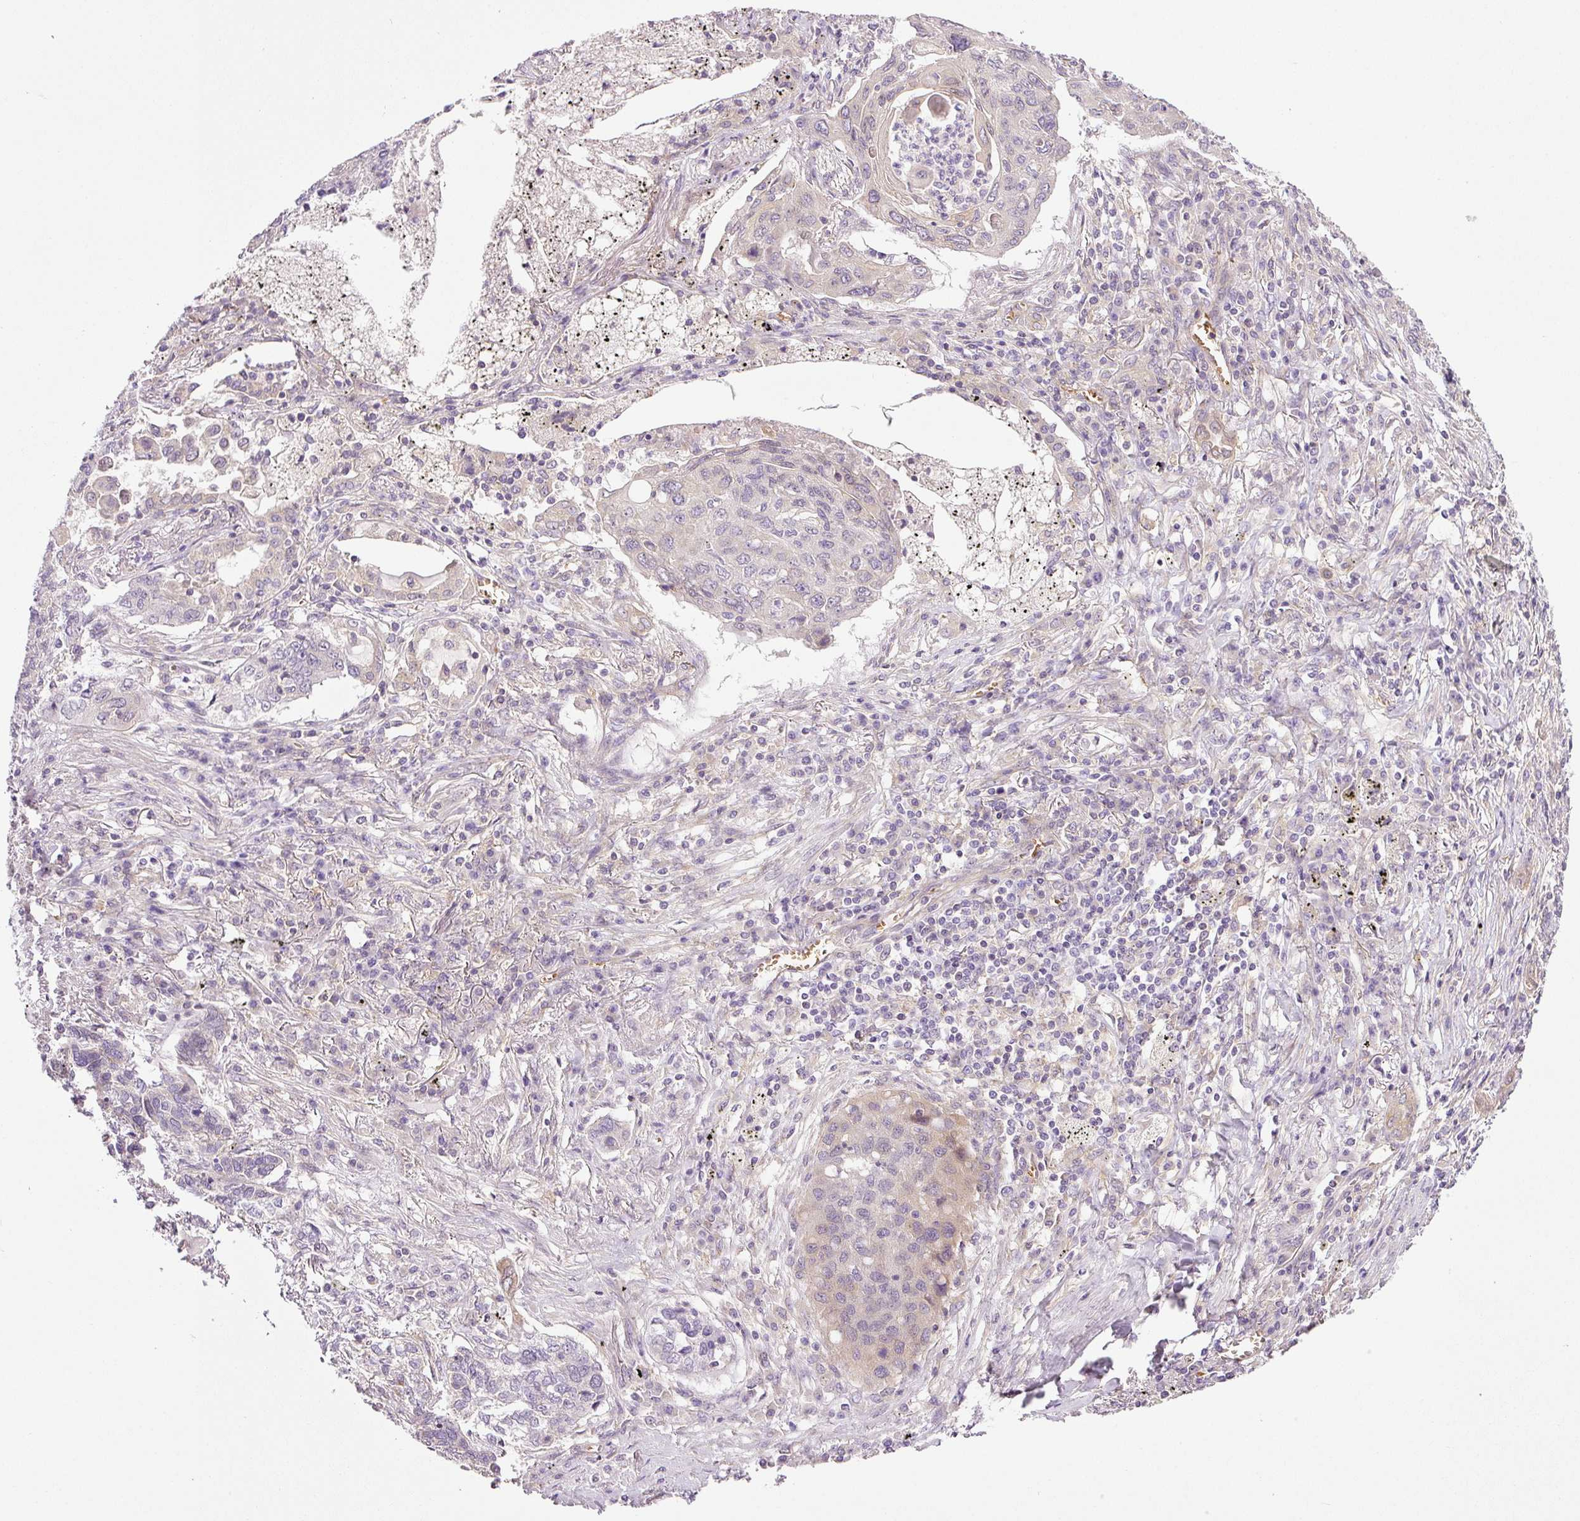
{"staining": {"intensity": "weak", "quantity": "<25%", "location": "cytoplasmic/membranous"}, "tissue": "lung cancer", "cell_type": "Tumor cells", "image_type": "cancer", "snomed": [{"axis": "morphology", "description": "Squamous cell carcinoma, NOS"}, {"axis": "topography", "description": "Lung"}], "caption": "Immunohistochemistry micrograph of squamous cell carcinoma (lung) stained for a protein (brown), which reveals no staining in tumor cells.", "gene": "TBC1D2B", "patient": {"sex": "female", "age": 63}}